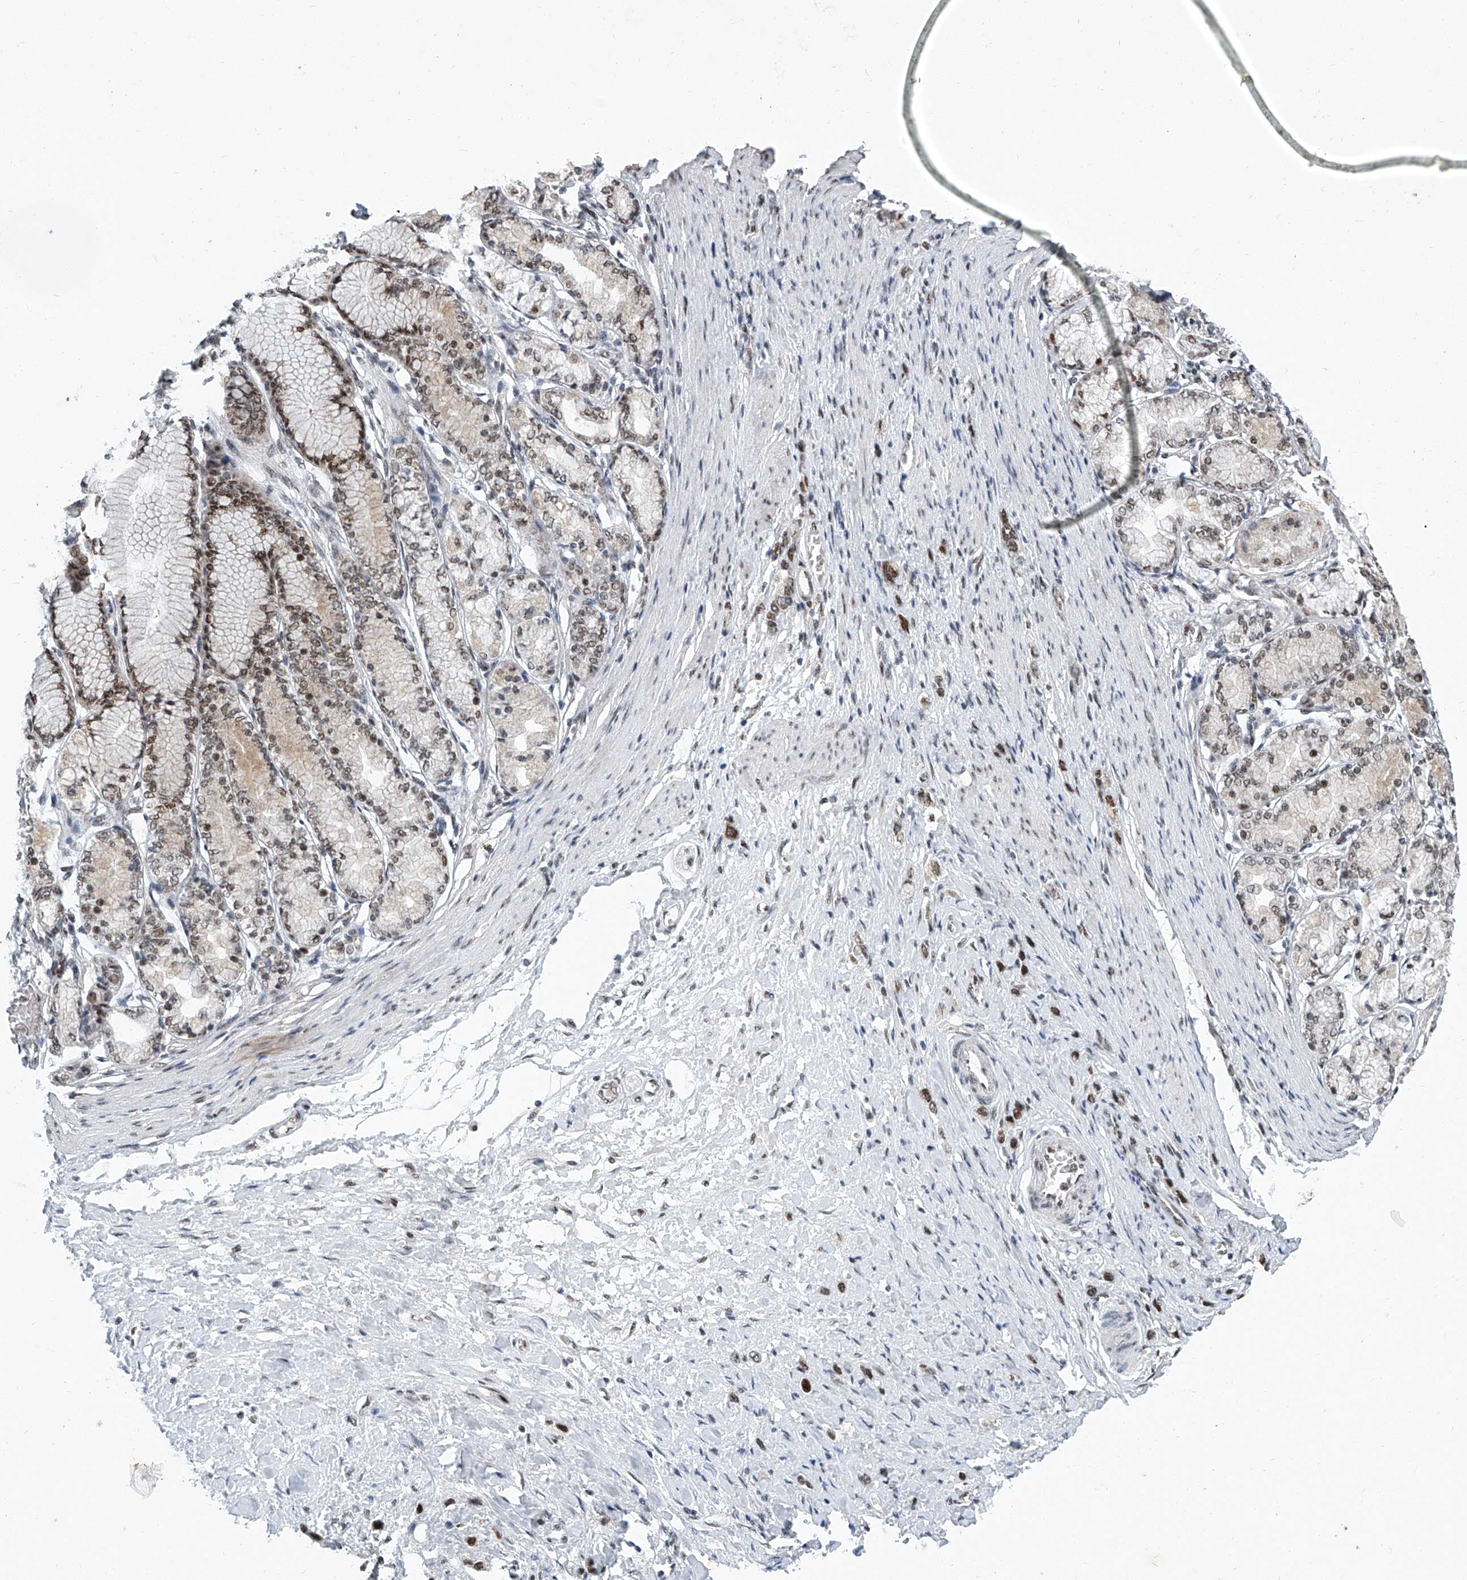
{"staining": {"intensity": "moderate", "quantity": ">75%", "location": "nuclear"}, "tissue": "stomach cancer", "cell_type": "Tumor cells", "image_type": "cancer", "snomed": [{"axis": "morphology", "description": "Adenocarcinoma, NOS"}, {"axis": "topography", "description": "Stomach"}], "caption": "A brown stain shows moderate nuclear positivity of a protein in stomach adenocarcinoma tumor cells.", "gene": "TFDP1", "patient": {"sex": "female", "age": 65}}